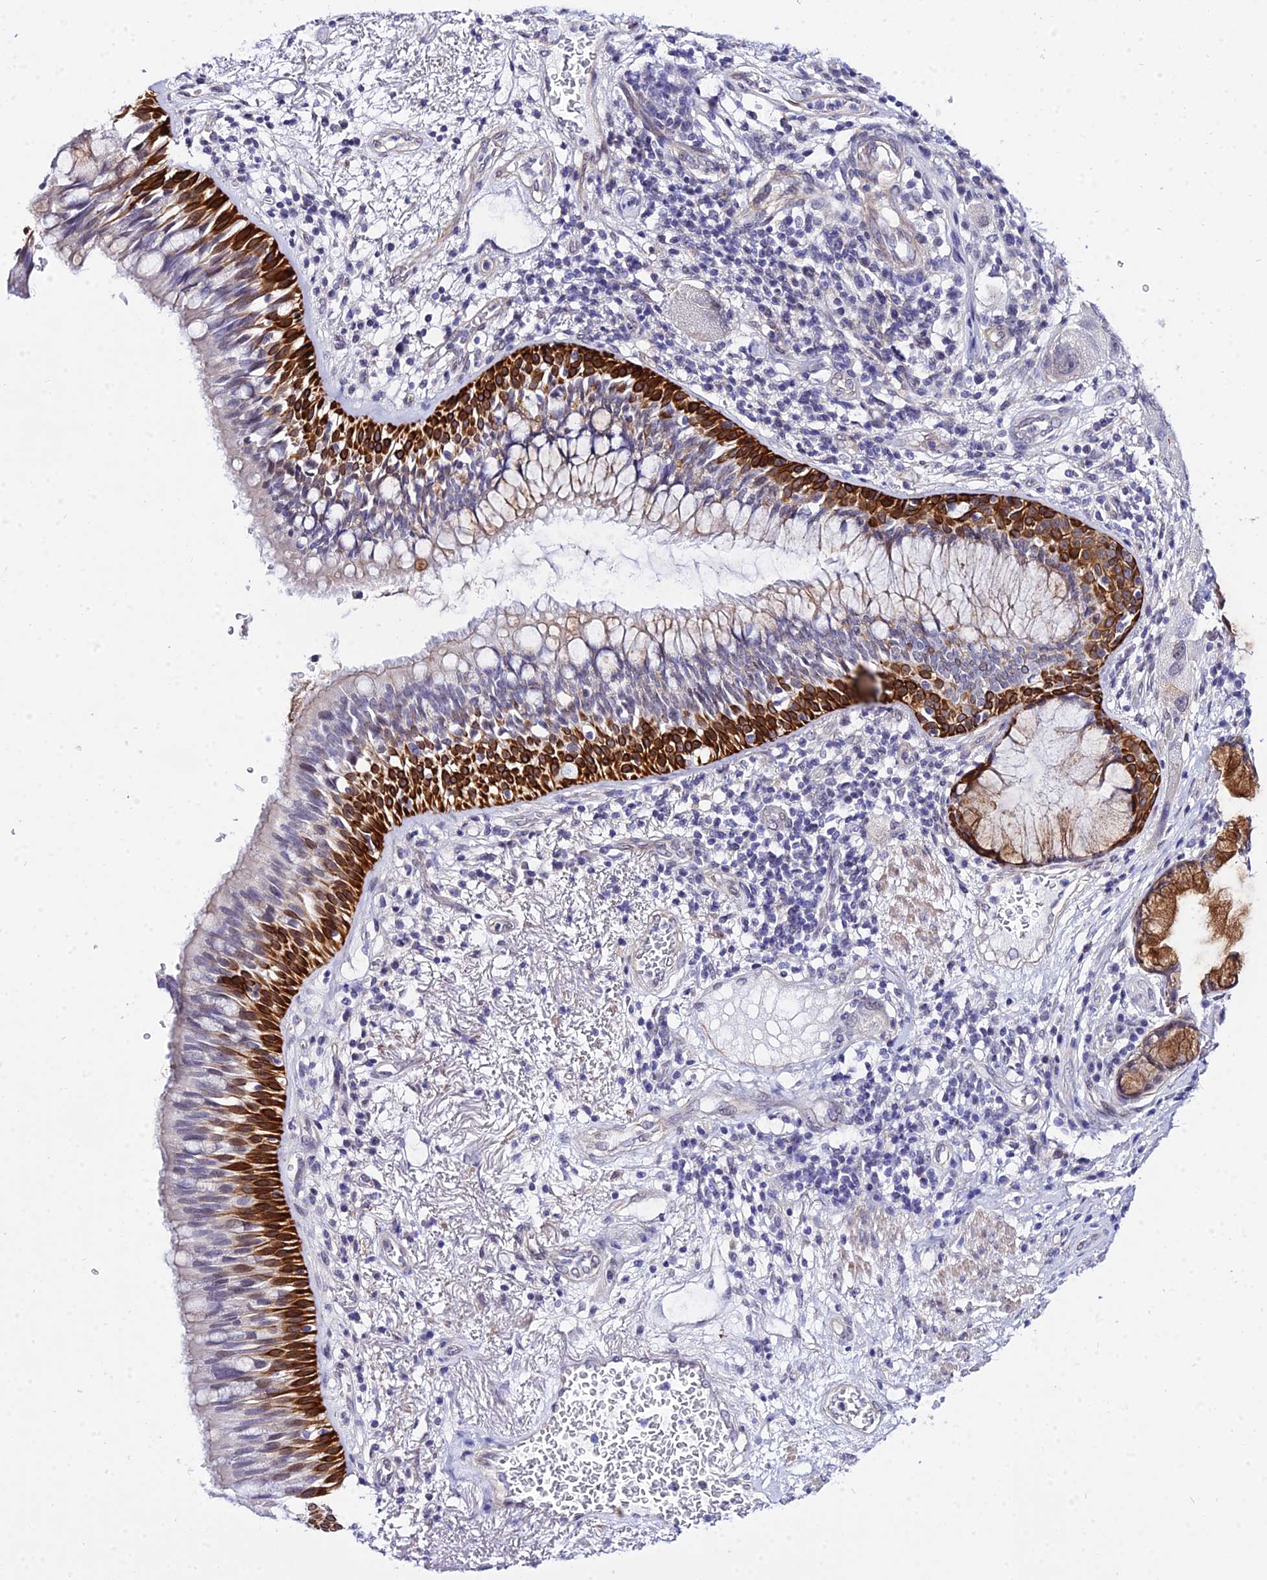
{"staining": {"intensity": "strong", "quantity": "25%-75%", "location": "cytoplasmic/membranous"}, "tissue": "bronchus", "cell_type": "Respiratory epithelial cells", "image_type": "normal", "snomed": [{"axis": "morphology", "description": "Normal tissue, NOS"}, {"axis": "morphology", "description": "Adenocarcinoma, NOS"}, {"axis": "morphology", "description": "Adenocarcinoma, metastatic, NOS"}, {"axis": "topography", "description": "Lymph node"}, {"axis": "topography", "description": "Bronchus"}, {"axis": "topography", "description": "Lung"}], "caption": "Immunohistochemistry (IHC) of benign bronchus displays high levels of strong cytoplasmic/membranous positivity in about 25%-75% of respiratory epithelial cells.", "gene": "ZNF628", "patient": {"sex": "female", "age": 54}}